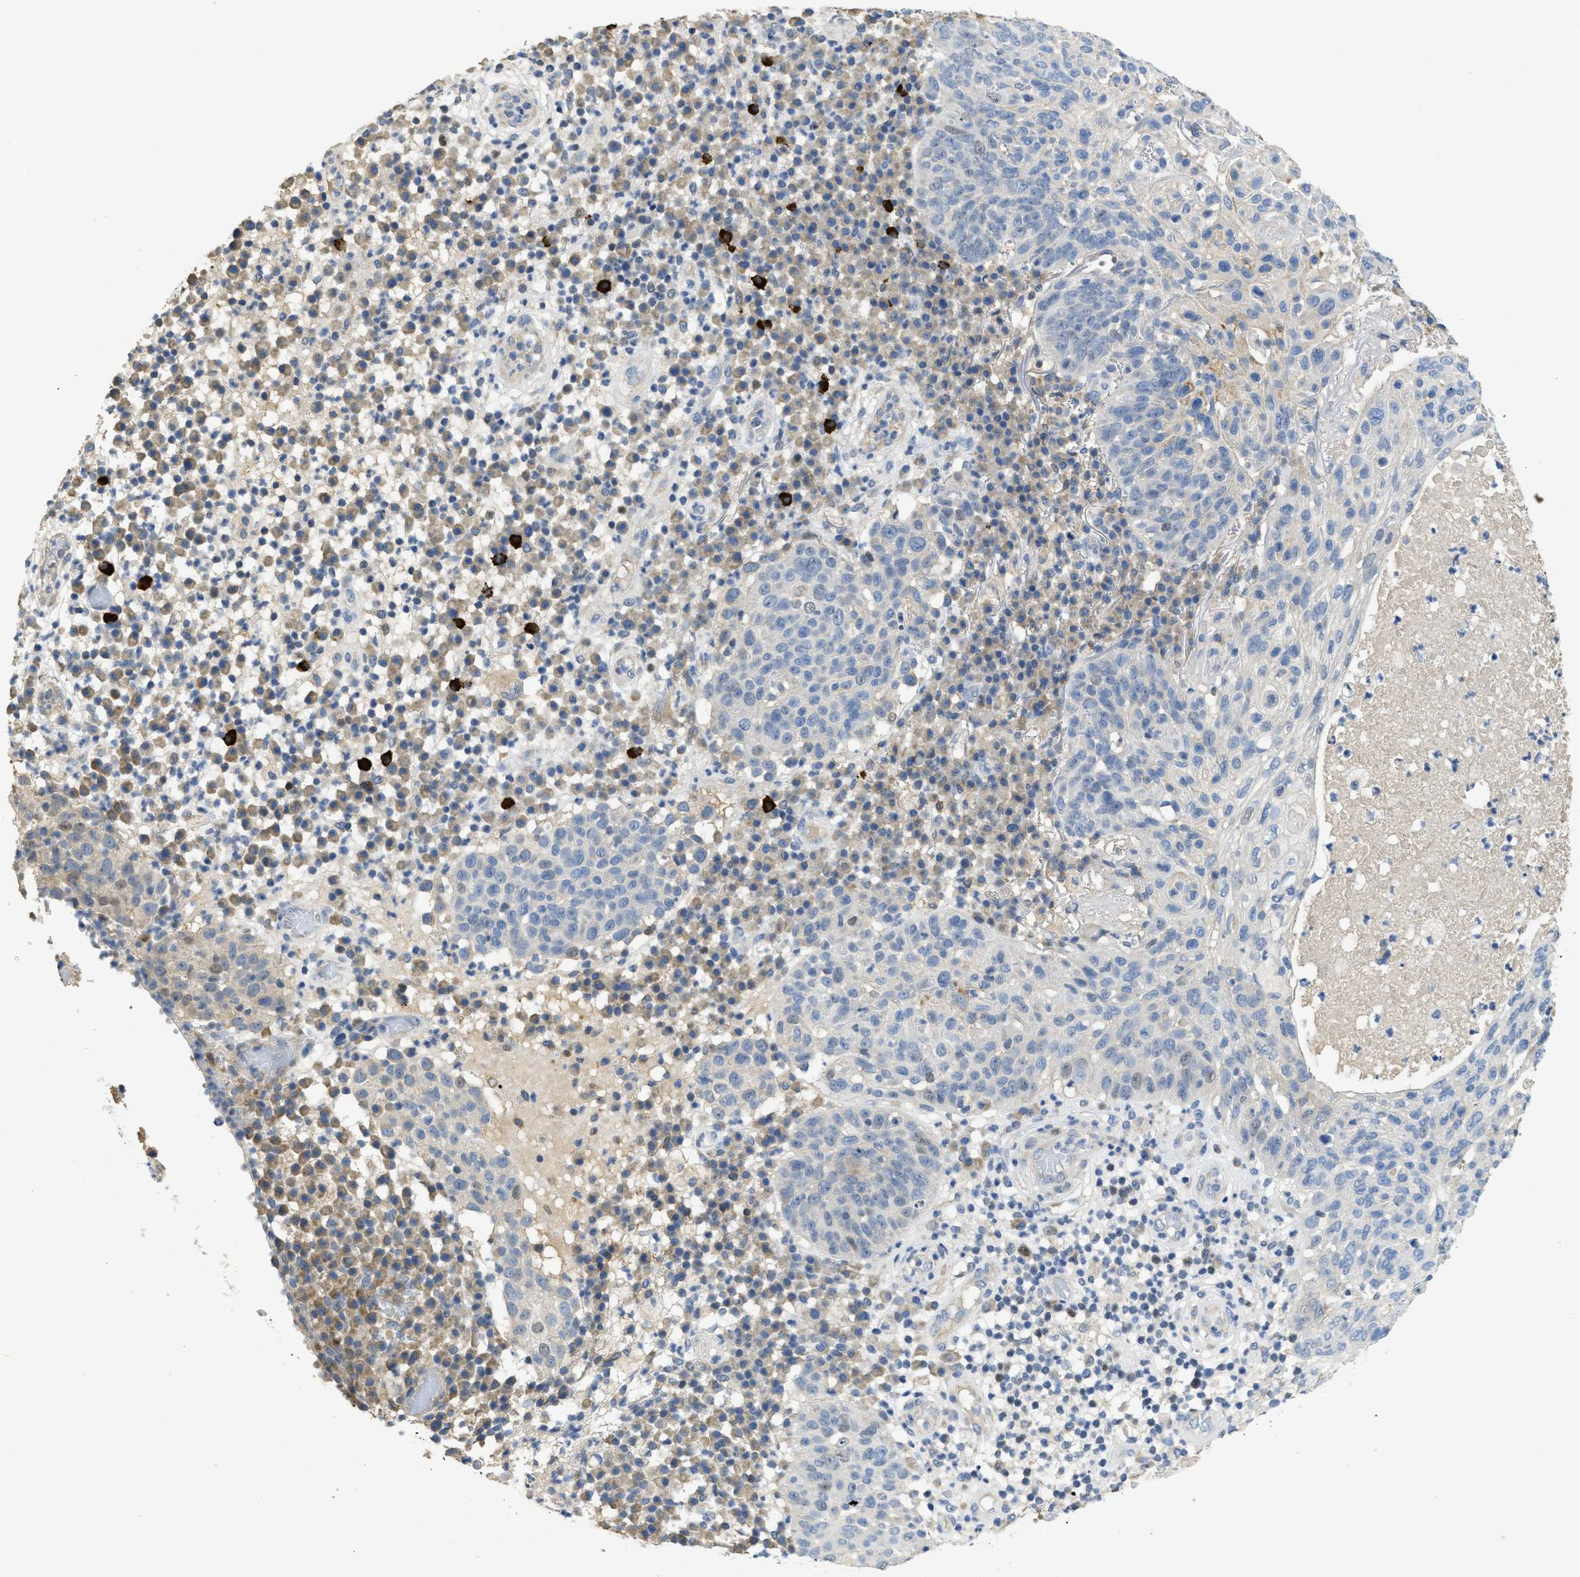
{"staining": {"intensity": "negative", "quantity": "none", "location": "none"}, "tissue": "skin cancer", "cell_type": "Tumor cells", "image_type": "cancer", "snomed": [{"axis": "morphology", "description": "Squamous cell carcinoma in situ, NOS"}, {"axis": "morphology", "description": "Squamous cell carcinoma, NOS"}, {"axis": "topography", "description": "Skin"}], "caption": "Immunohistochemical staining of skin cancer (squamous cell carcinoma in situ) shows no significant staining in tumor cells.", "gene": "SFXN2", "patient": {"sex": "male", "age": 93}}